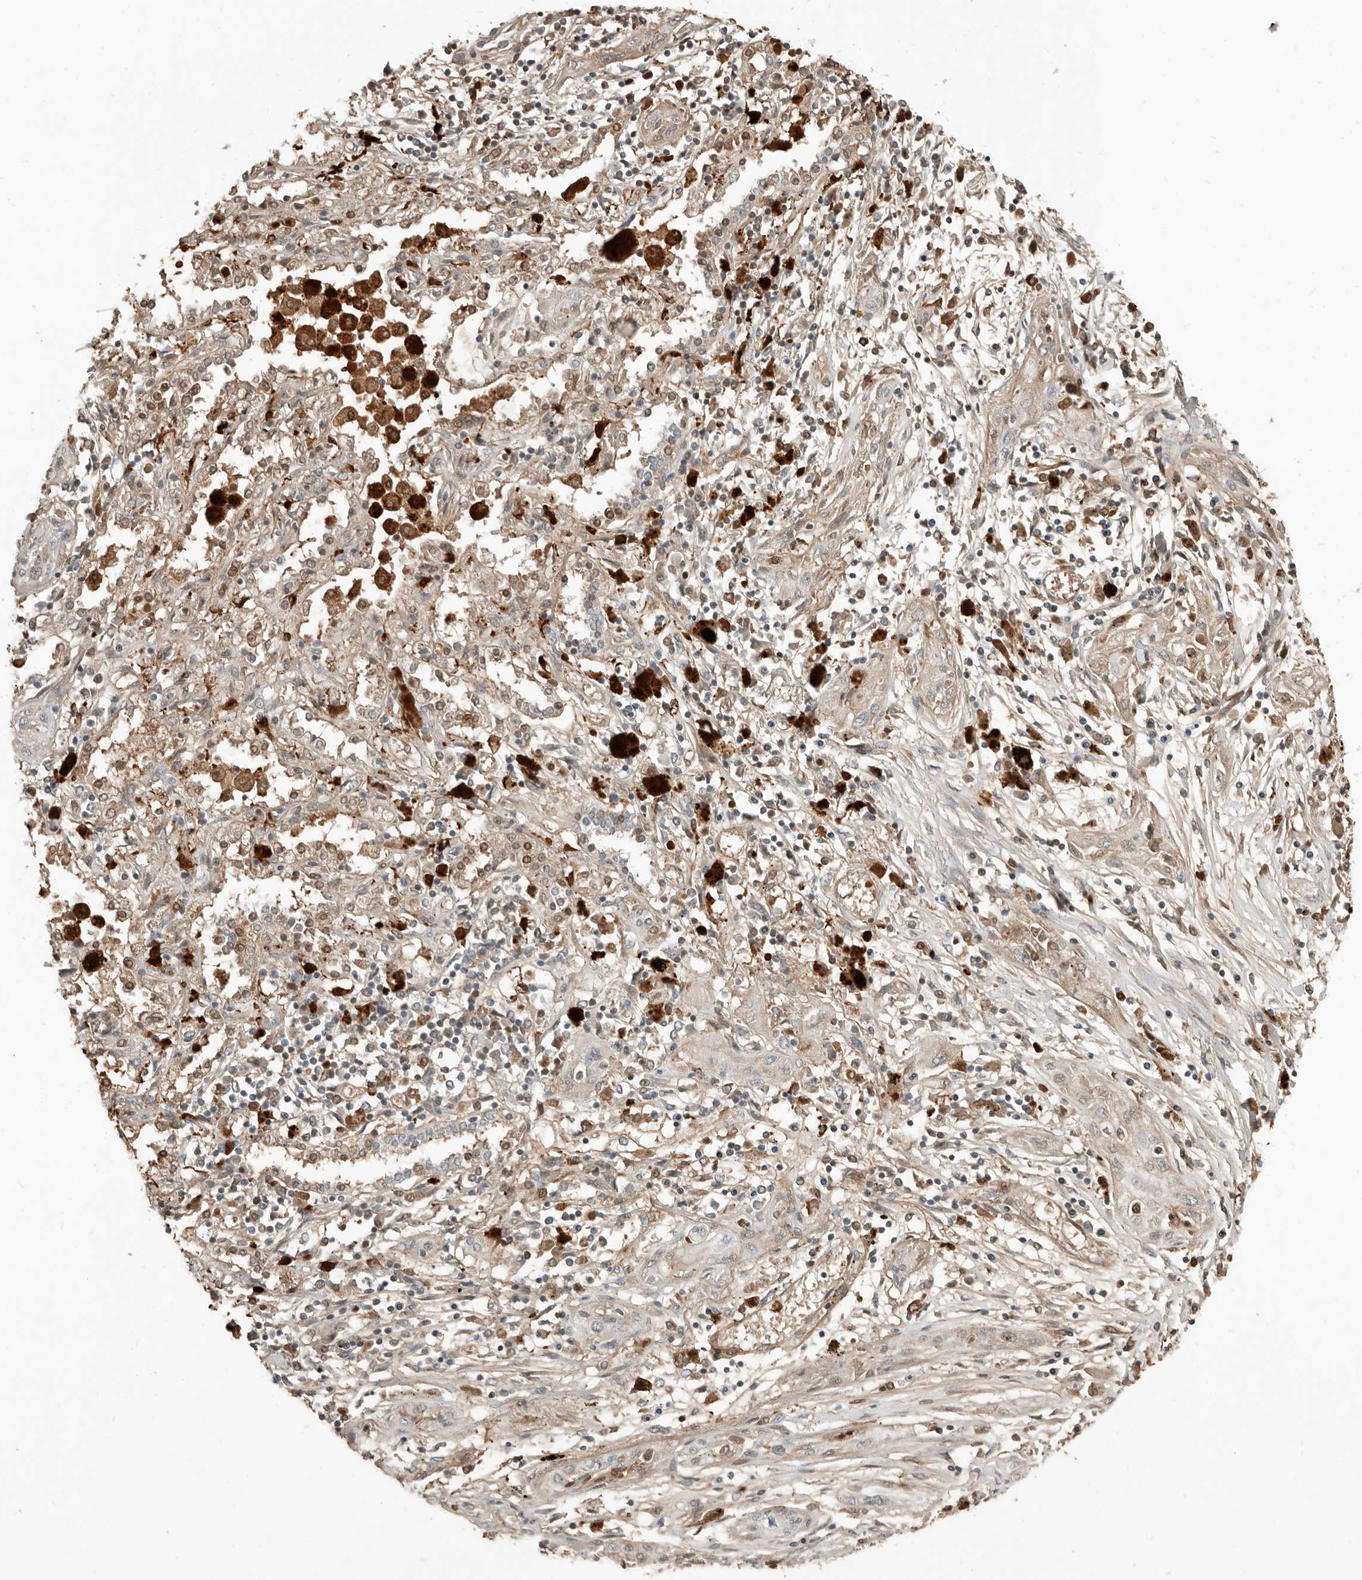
{"staining": {"intensity": "weak", "quantity": "<25%", "location": "cytoplasmic/membranous"}, "tissue": "lung cancer", "cell_type": "Tumor cells", "image_type": "cancer", "snomed": [{"axis": "morphology", "description": "Squamous cell carcinoma, NOS"}, {"axis": "topography", "description": "Lung"}], "caption": "Lung cancer (squamous cell carcinoma) was stained to show a protein in brown. There is no significant positivity in tumor cells.", "gene": "KLHL38", "patient": {"sex": "female", "age": 47}}